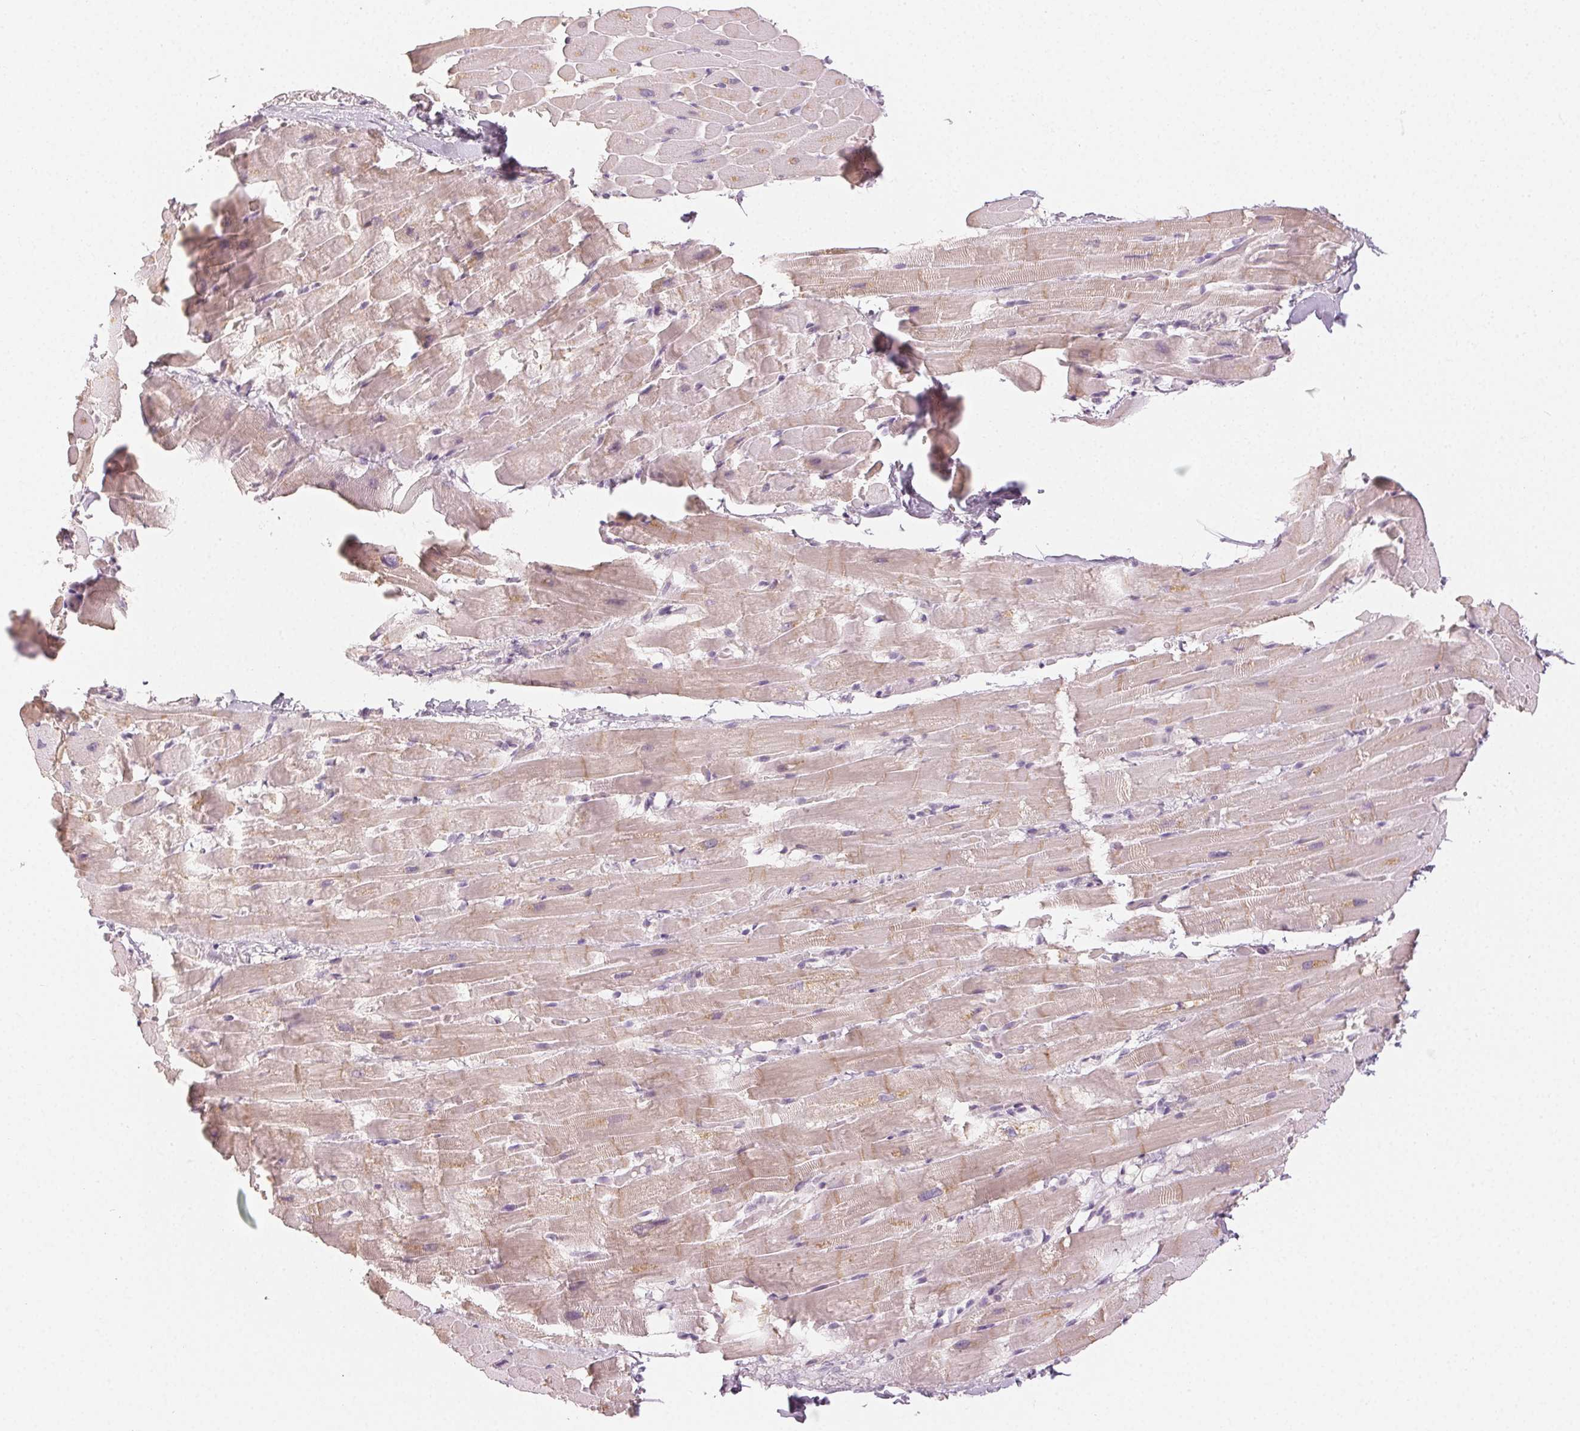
{"staining": {"intensity": "weak", "quantity": "25%-75%", "location": "cytoplasmic/membranous"}, "tissue": "heart muscle", "cell_type": "Cardiomyocytes", "image_type": "normal", "snomed": [{"axis": "morphology", "description": "Normal tissue, NOS"}, {"axis": "topography", "description": "Heart"}], "caption": "Cardiomyocytes demonstrate low levels of weak cytoplasmic/membranous expression in approximately 25%-75% of cells in benign heart muscle.", "gene": "LVRN", "patient": {"sex": "male", "age": 37}}